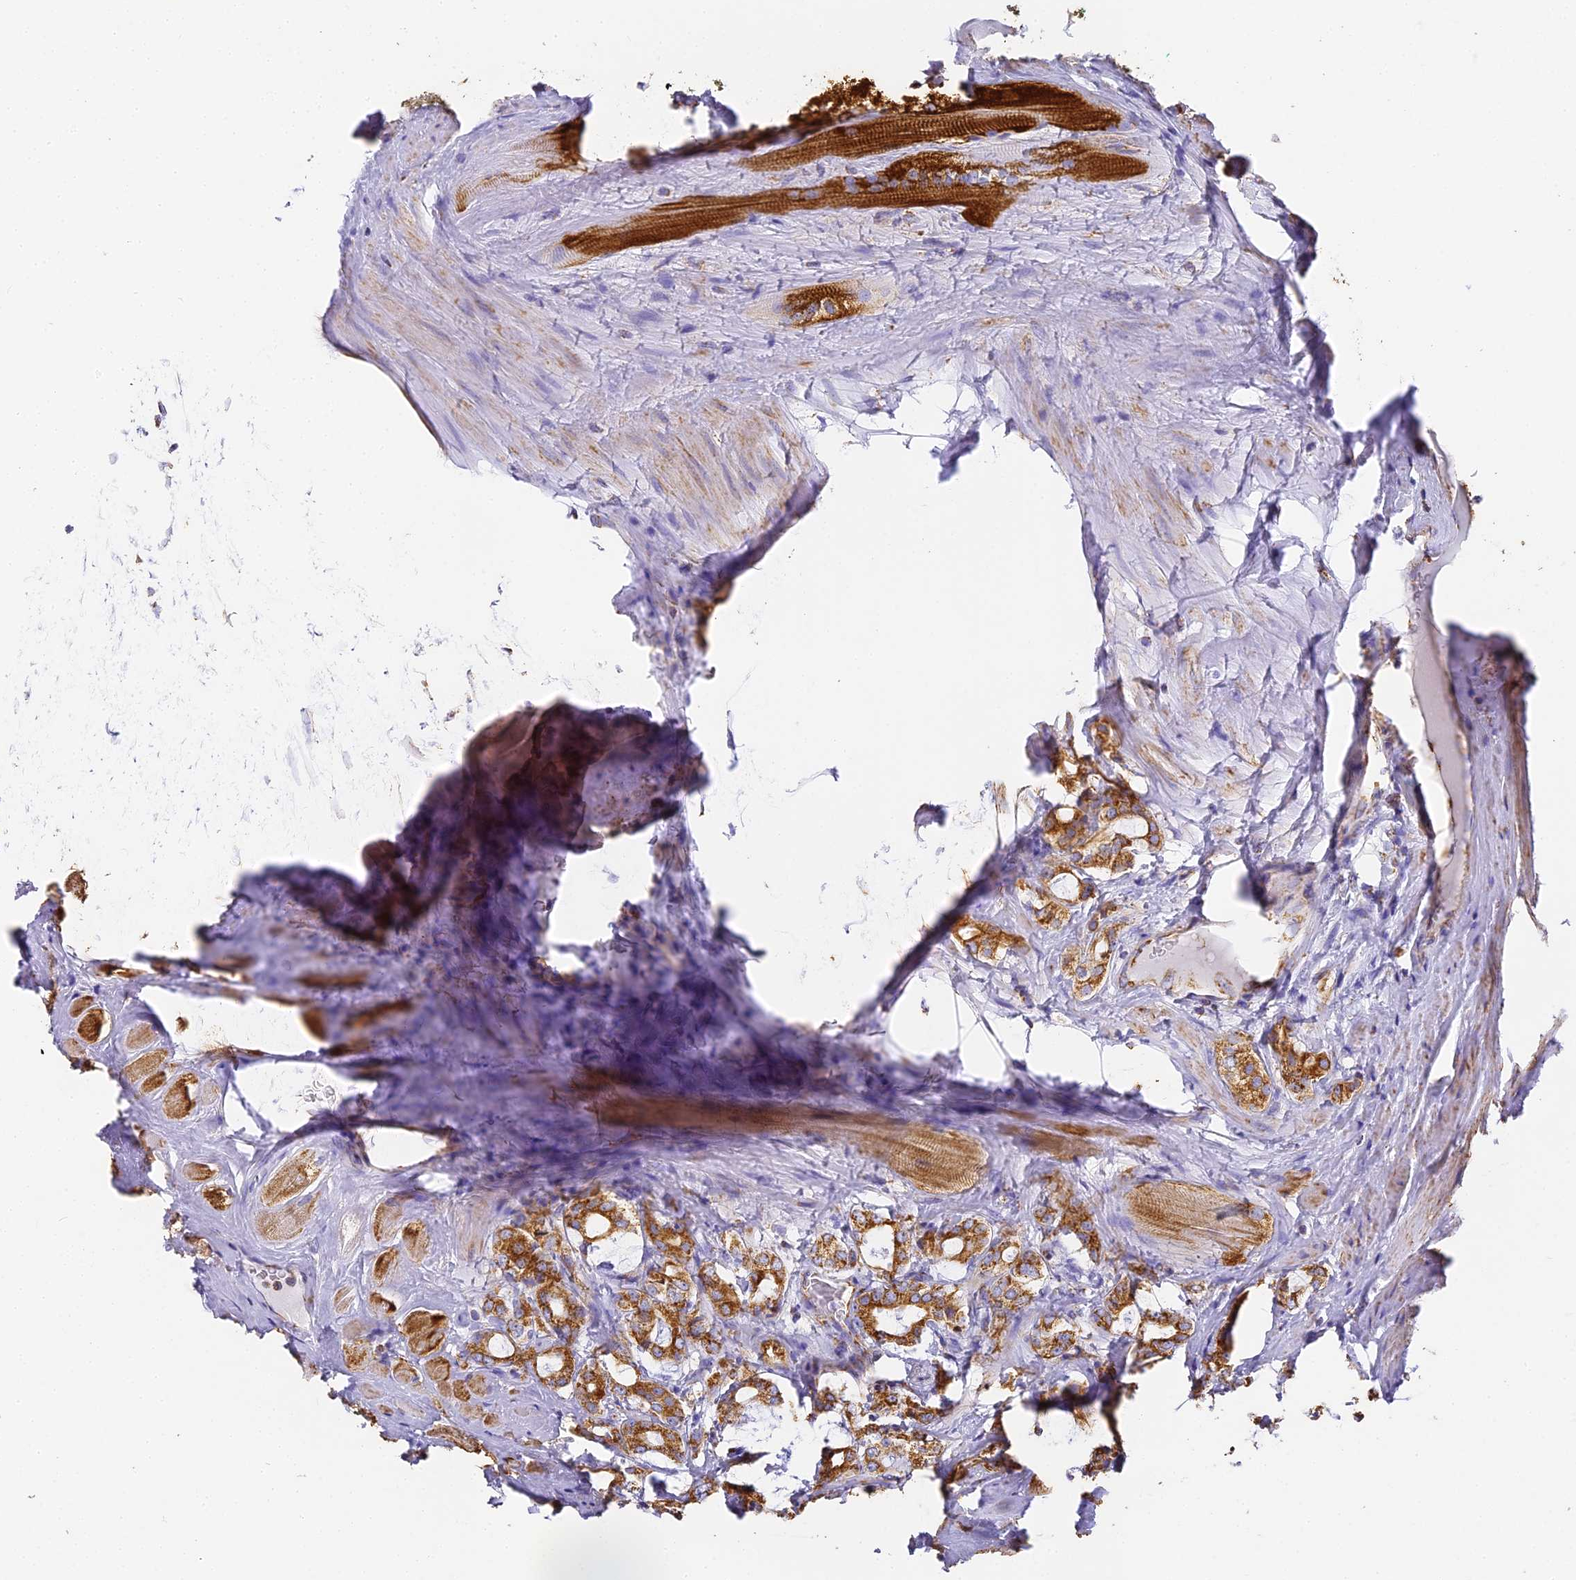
{"staining": {"intensity": "moderate", "quantity": ">75%", "location": "cytoplasmic/membranous"}, "tissue": "prostate cancer", "cell_type": "Tumor cells", "image_type": "cancer", "snomed": [{"axis": "morphology", "description": "Adenocarcinoma, High grade"}, {"axis": "topography", "description": "Prostate"}], "caption": "IHC image of human high-grade adenocarcinoma (prostate) stained for a protein (brown), which shows medium levels of moderate cytoplasmic/membranous staining in about >75% of tumor cells.", "gene": "COX6C", "patient": {"sex": "male", "age": 63}}